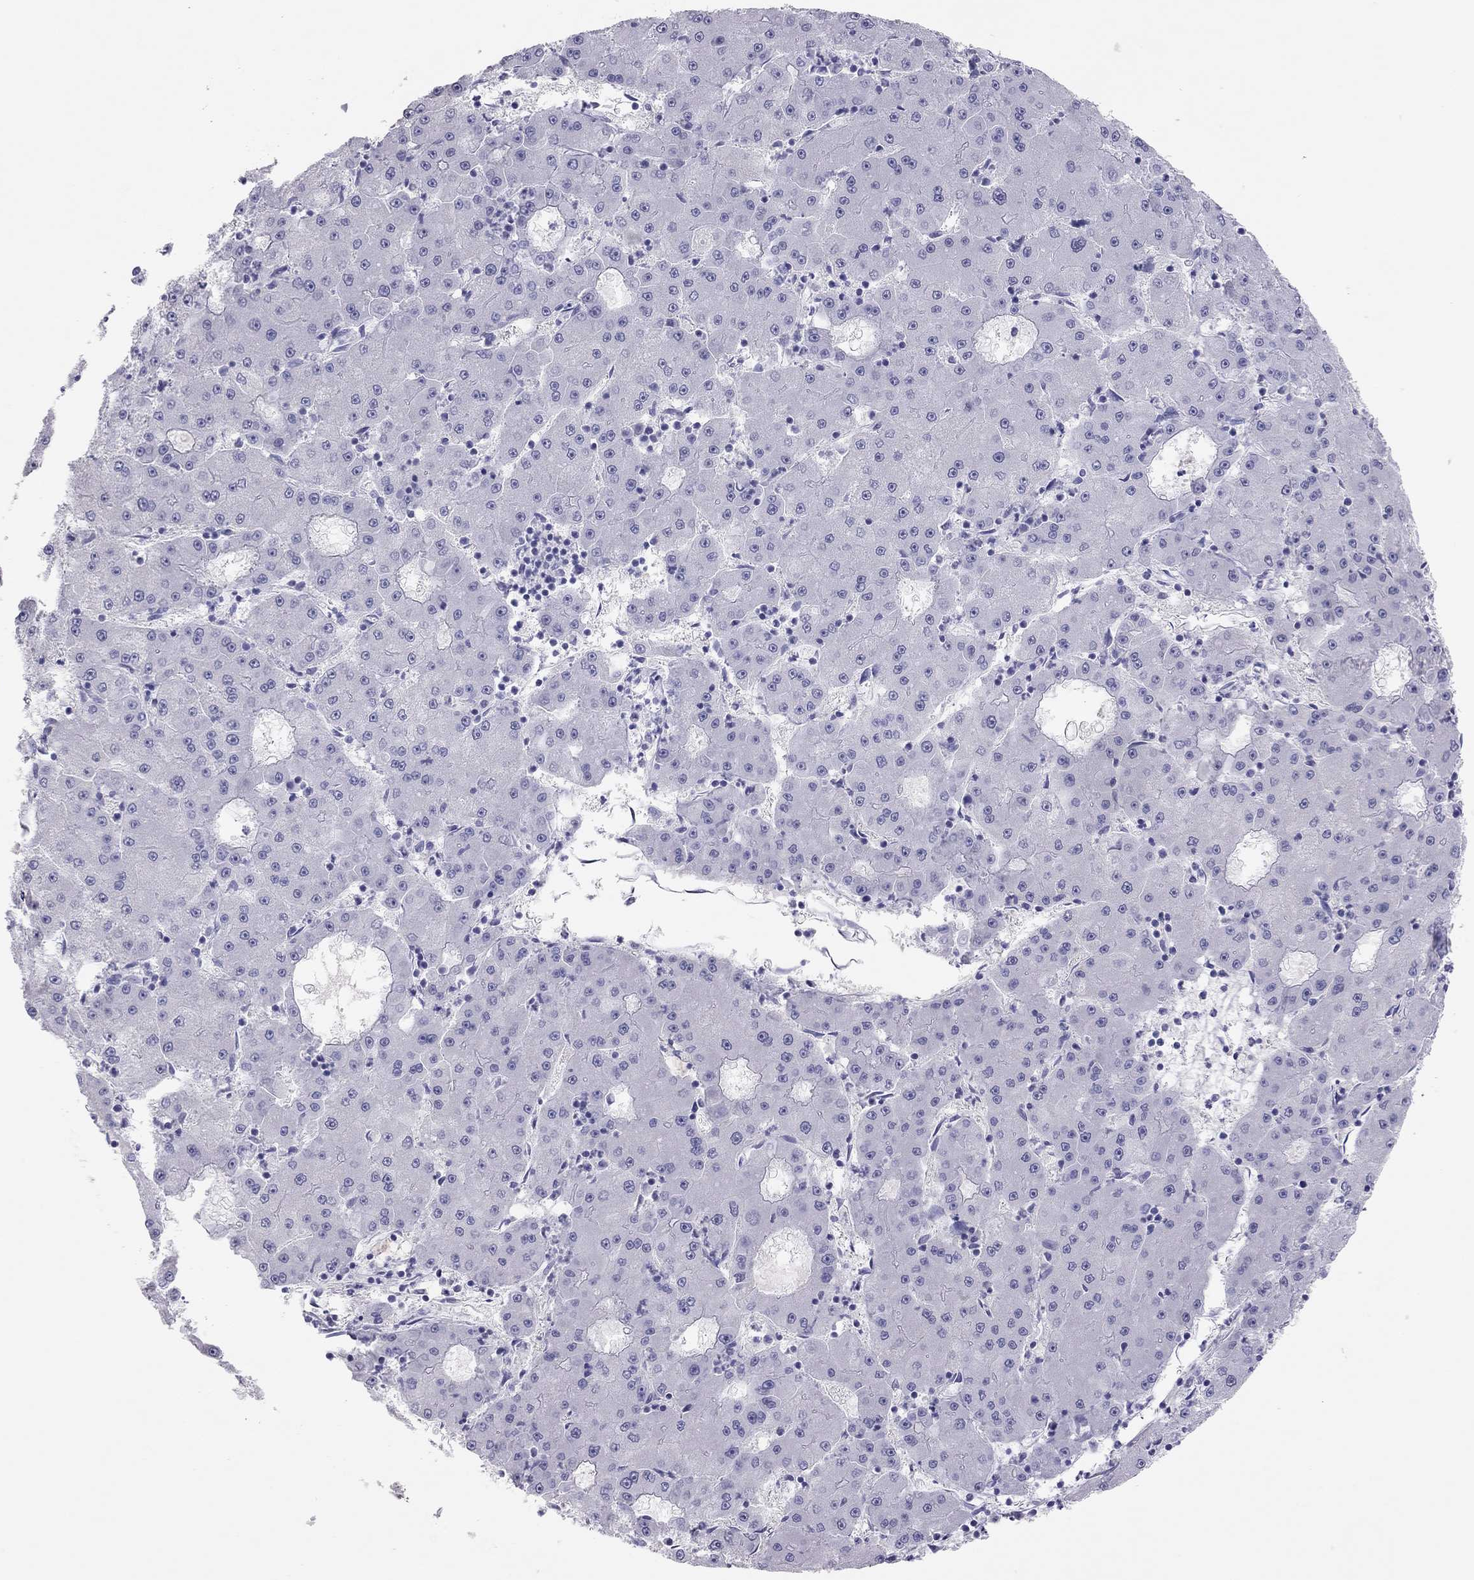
{"staining": {"intensity": "negative", "quantity": "none", "location": "none"}, "tissue": "liver cancer", "cell_type": "Tumor cells", "image_type": "cancer", "snomed": [{"axis": "morphology", "description": "Carcinoma, Hepatocellular, NOS"}, {"axis": "topography", "description": "Liver"}], "caption": "Human liver hepatocellular carcinoma stained for a protein using IHC reveals no staining in tumor cells.", "gene": "PHOX2A", "patient": {"sex": "male", "age": 73}}